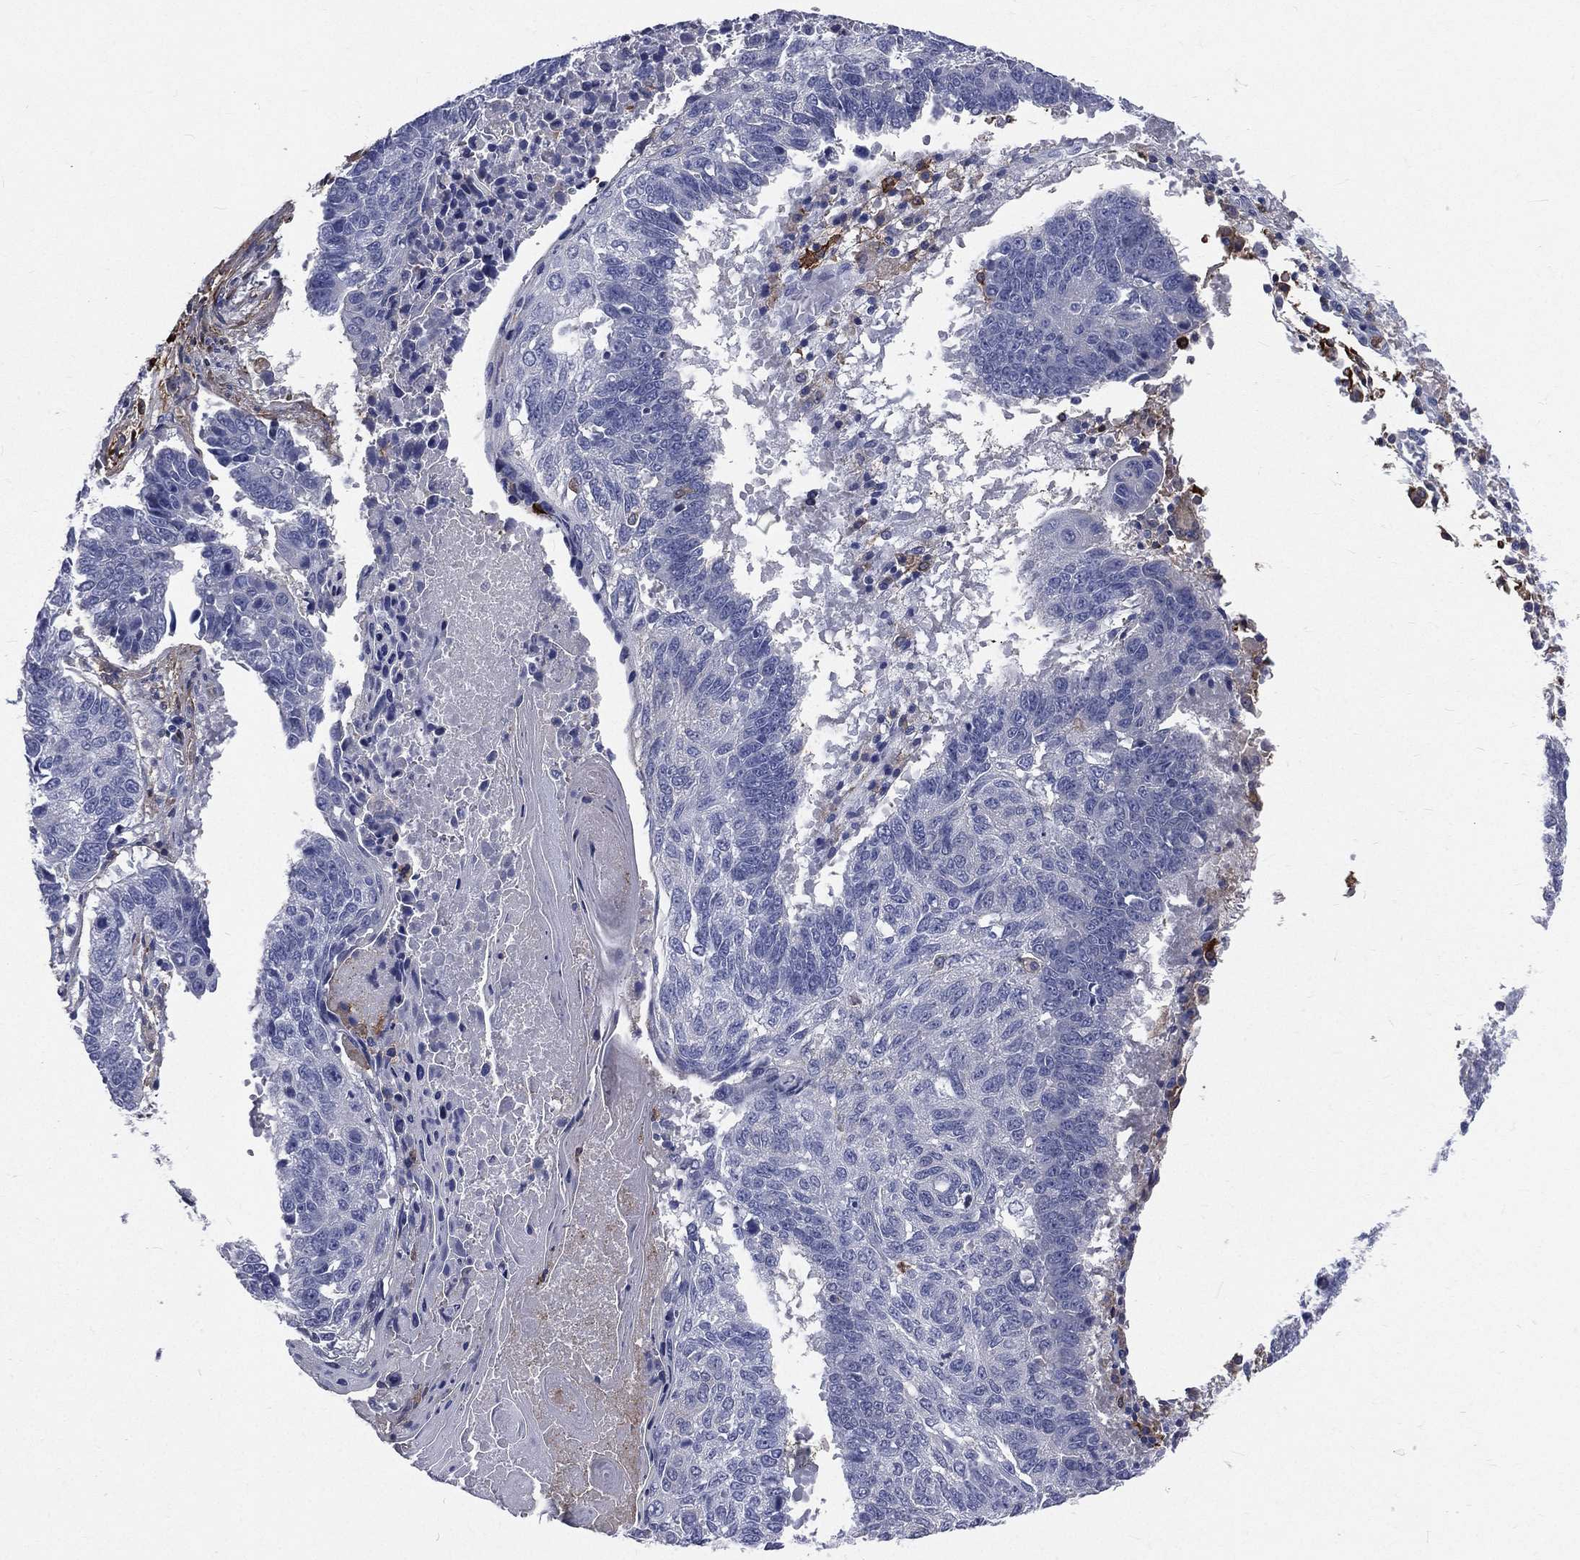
{"staining": {"intensity": "negative", "quantity": "none", "location": "none"}, "tissue": "lung cancer", "cell_type": "Tumor cells", "image_type": "cancer", "snomed": [{"axis": "morphology", "description": "Squamous cell carcinoma, NOS"}, {"axis": "topography", "description": "Lung"}], "caption": "A histopathology image of human lung squamous cell carcinoma is negative for staining in tumor cells. The staining was performed using DAB (3,3'-diaminobenzidine) to visualize the protein expression in brown, while the nuclei were stained in blue with hematoxylin (Magnification: 20x).", "gene": "BASP1", "patient": {"sex": "male", "age": 73}}